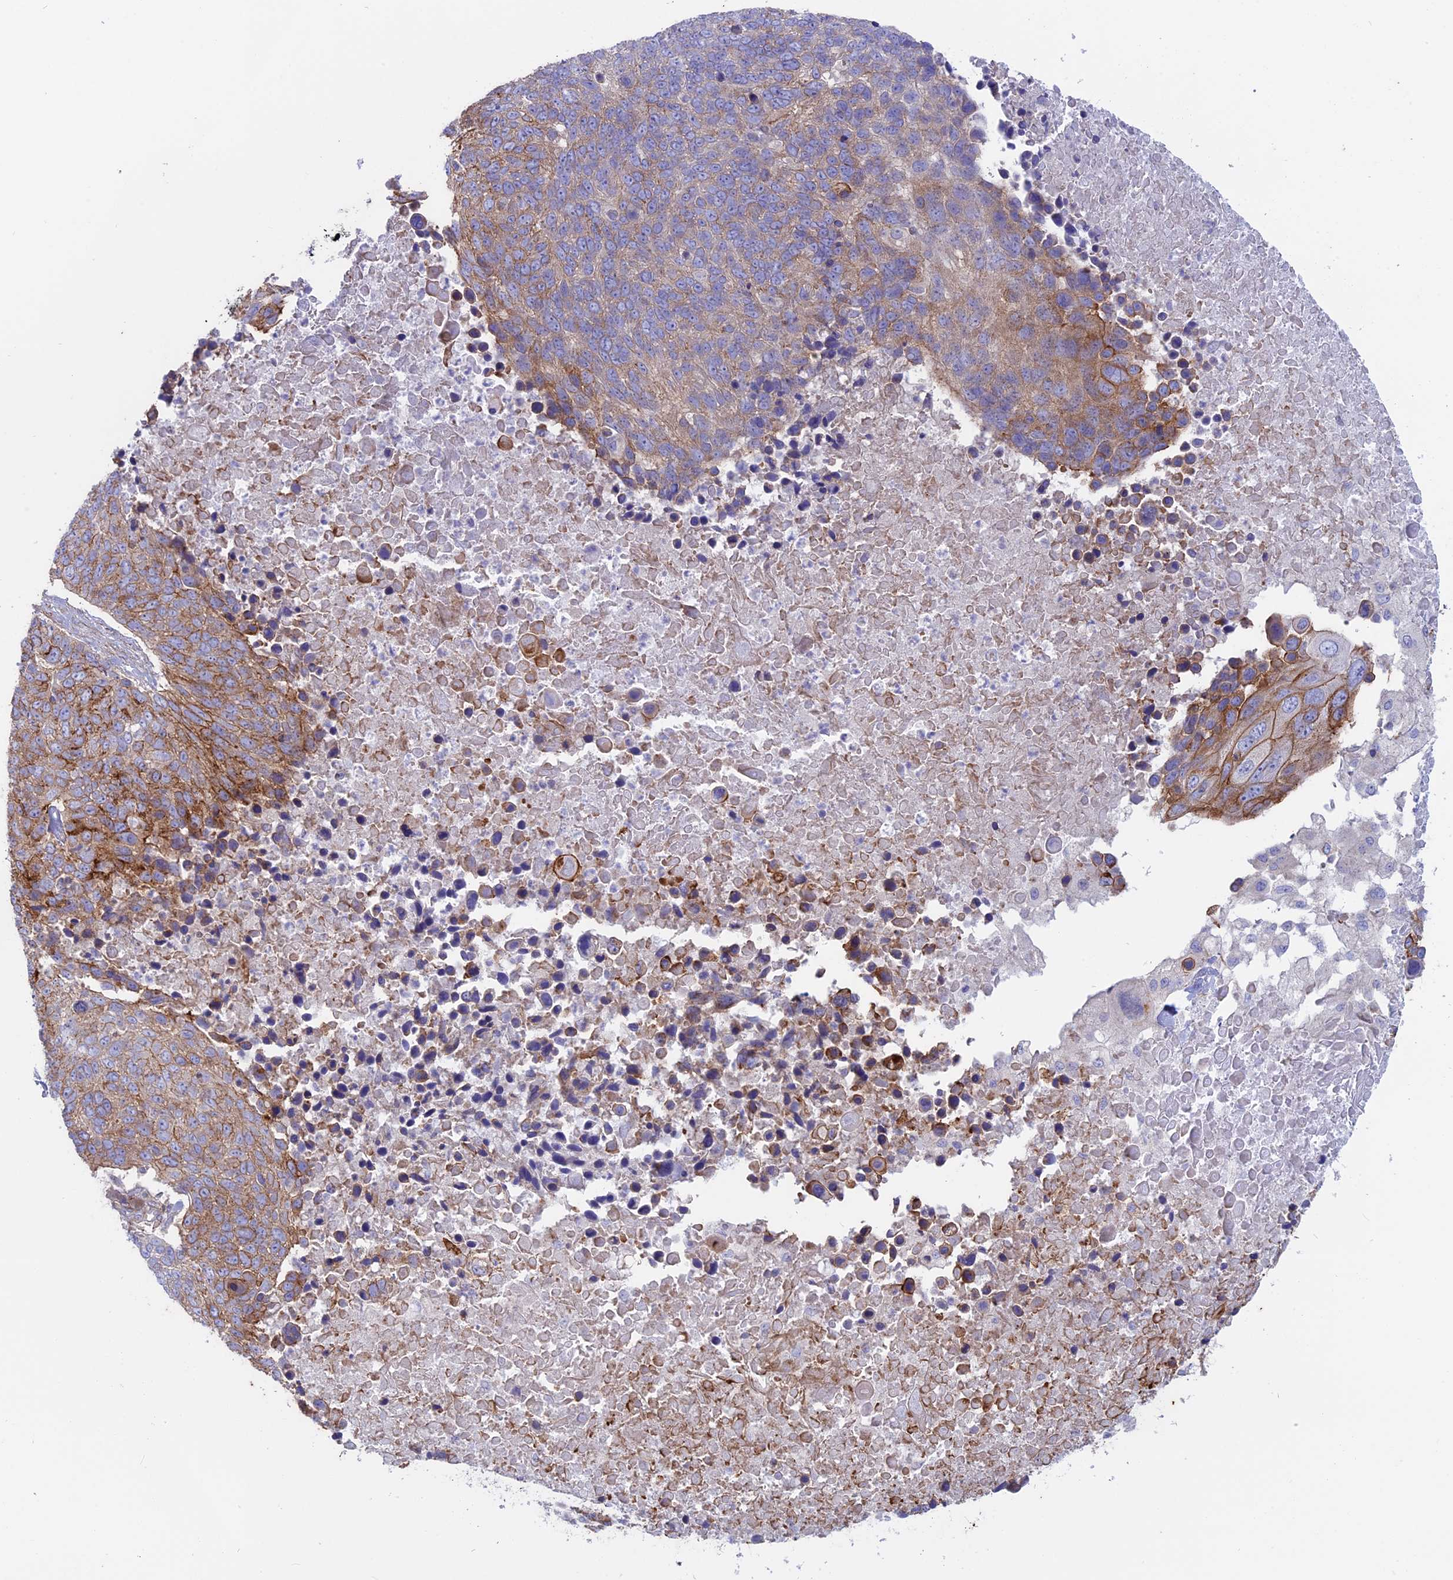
{"staining": {"intensity": "moderate", "quantity": "25%-75%", "location": "cytoplasmic/membranous"}, "tissue": "lung cancer", "cell_type": "Tumor cells", "image_type": "cancer", "snomed": [{"axis": "morphology", "description": "Normal tissue, NOS"}, {"axis": "morphology", "description": "Squamous cell carcinoma, NOS"}, {"axis": "topography", "description": "Lymph node"}, {"axis": "topography", "description": "Lung"}], "caption": "A brown stain labels moderate cytoplasmic/membranous expression of a protein in human lung cancer tumor cells.", "gene": "MYO5B", "patient": {"sex": "male", "age": 66}}